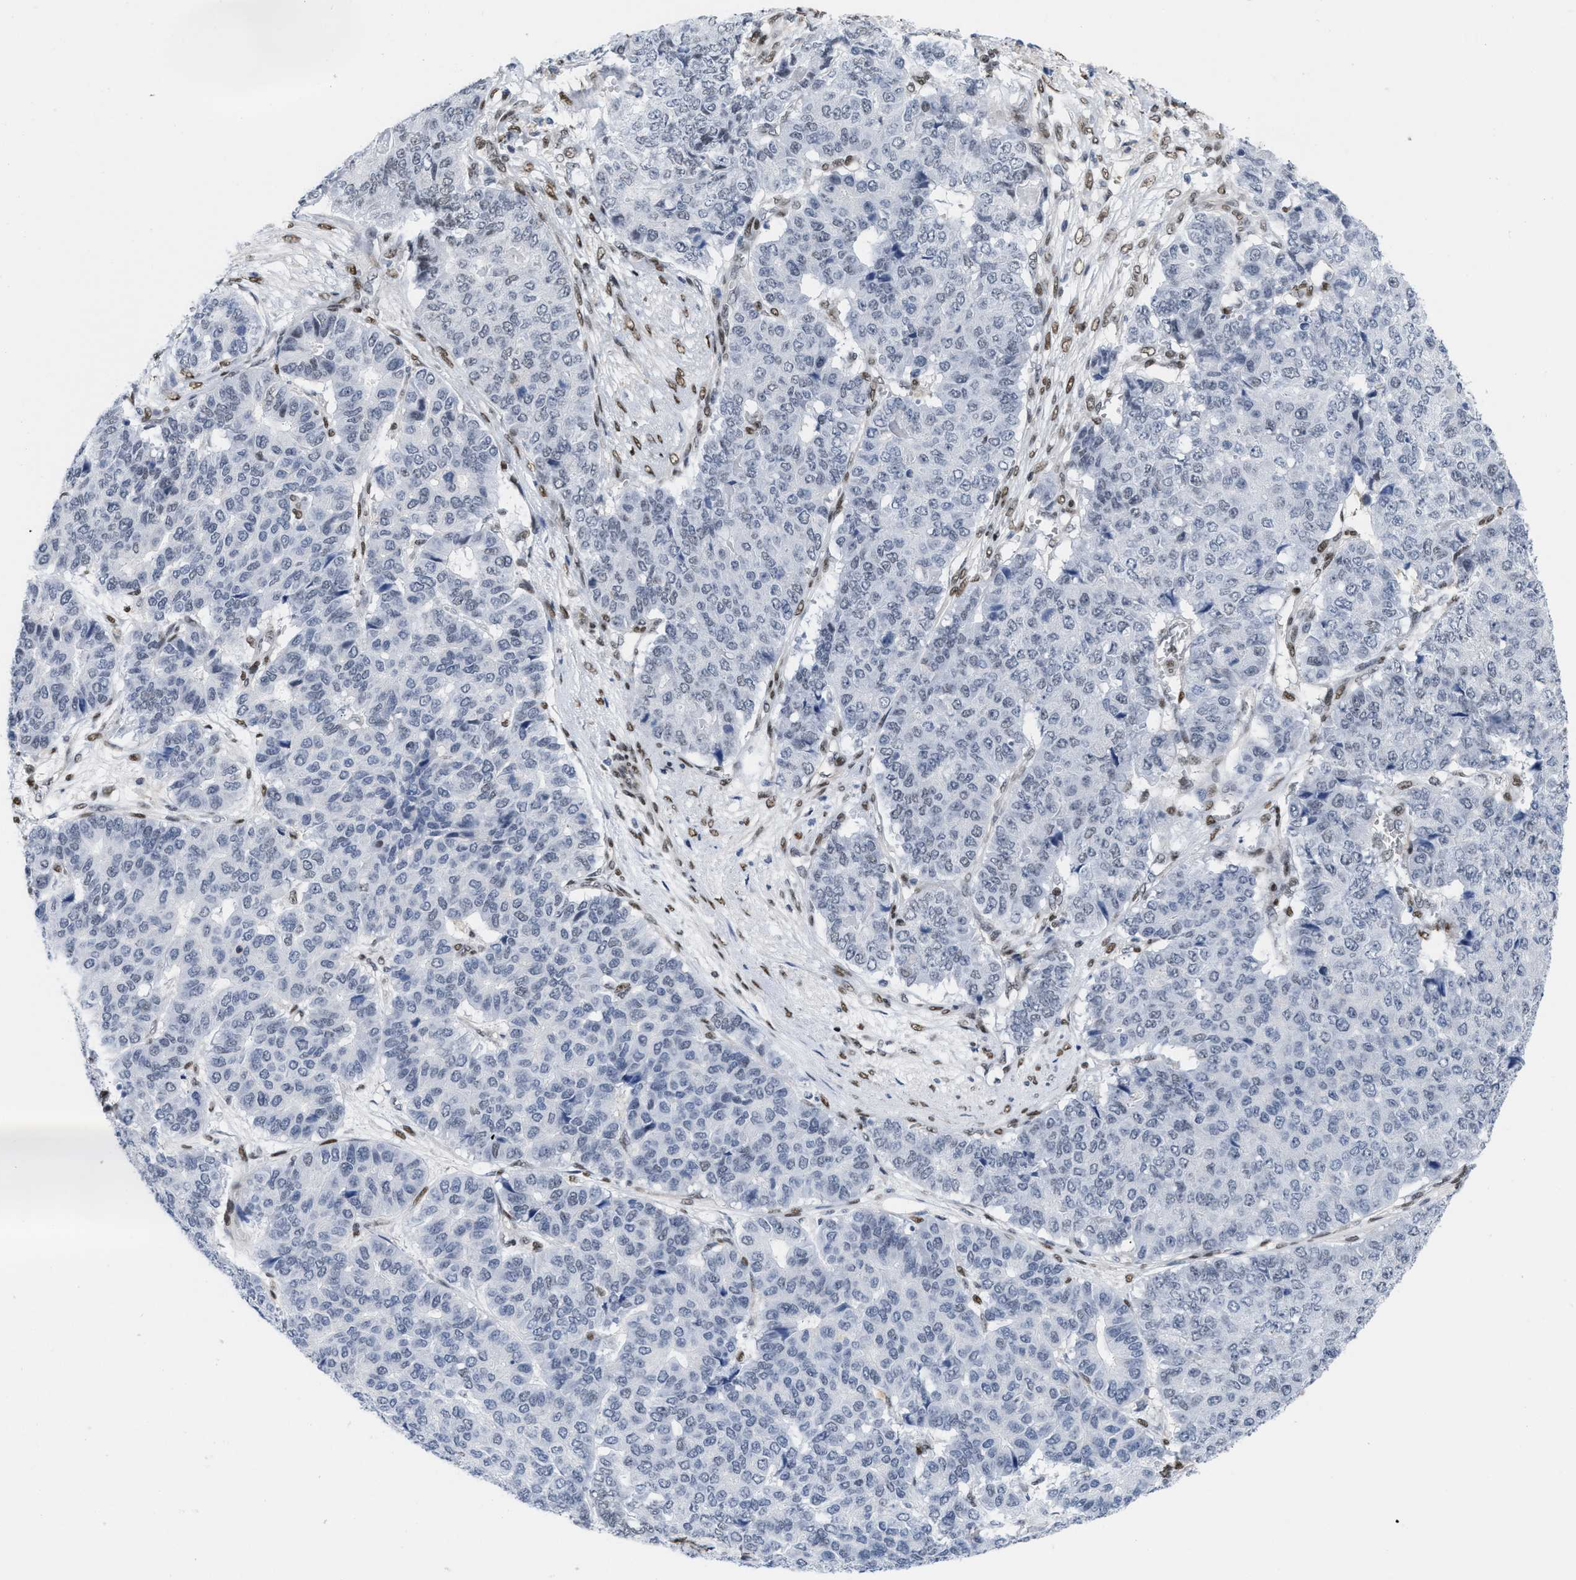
{"staining": {"intensity": "negative", "quantity": "none", "location": "none"}, "tissue": "pancreatic cancer", "cell_type": "Tumor cells", "image_type": "cancer", "snomed": [{"axis": "morphology", "description": "Adenocarcinoma, NOS"}, {"axis": "topography", "description": "Pancreas"}], "caption": "Protein analysis of pancreatic cancer demonstrates no significant expression in tumor cells. (DAB immunohistochemistry (IHC) with hematoxylin counter stain).", "gene": "MIER1", "patient": {"sex": "male", "age": 50}}